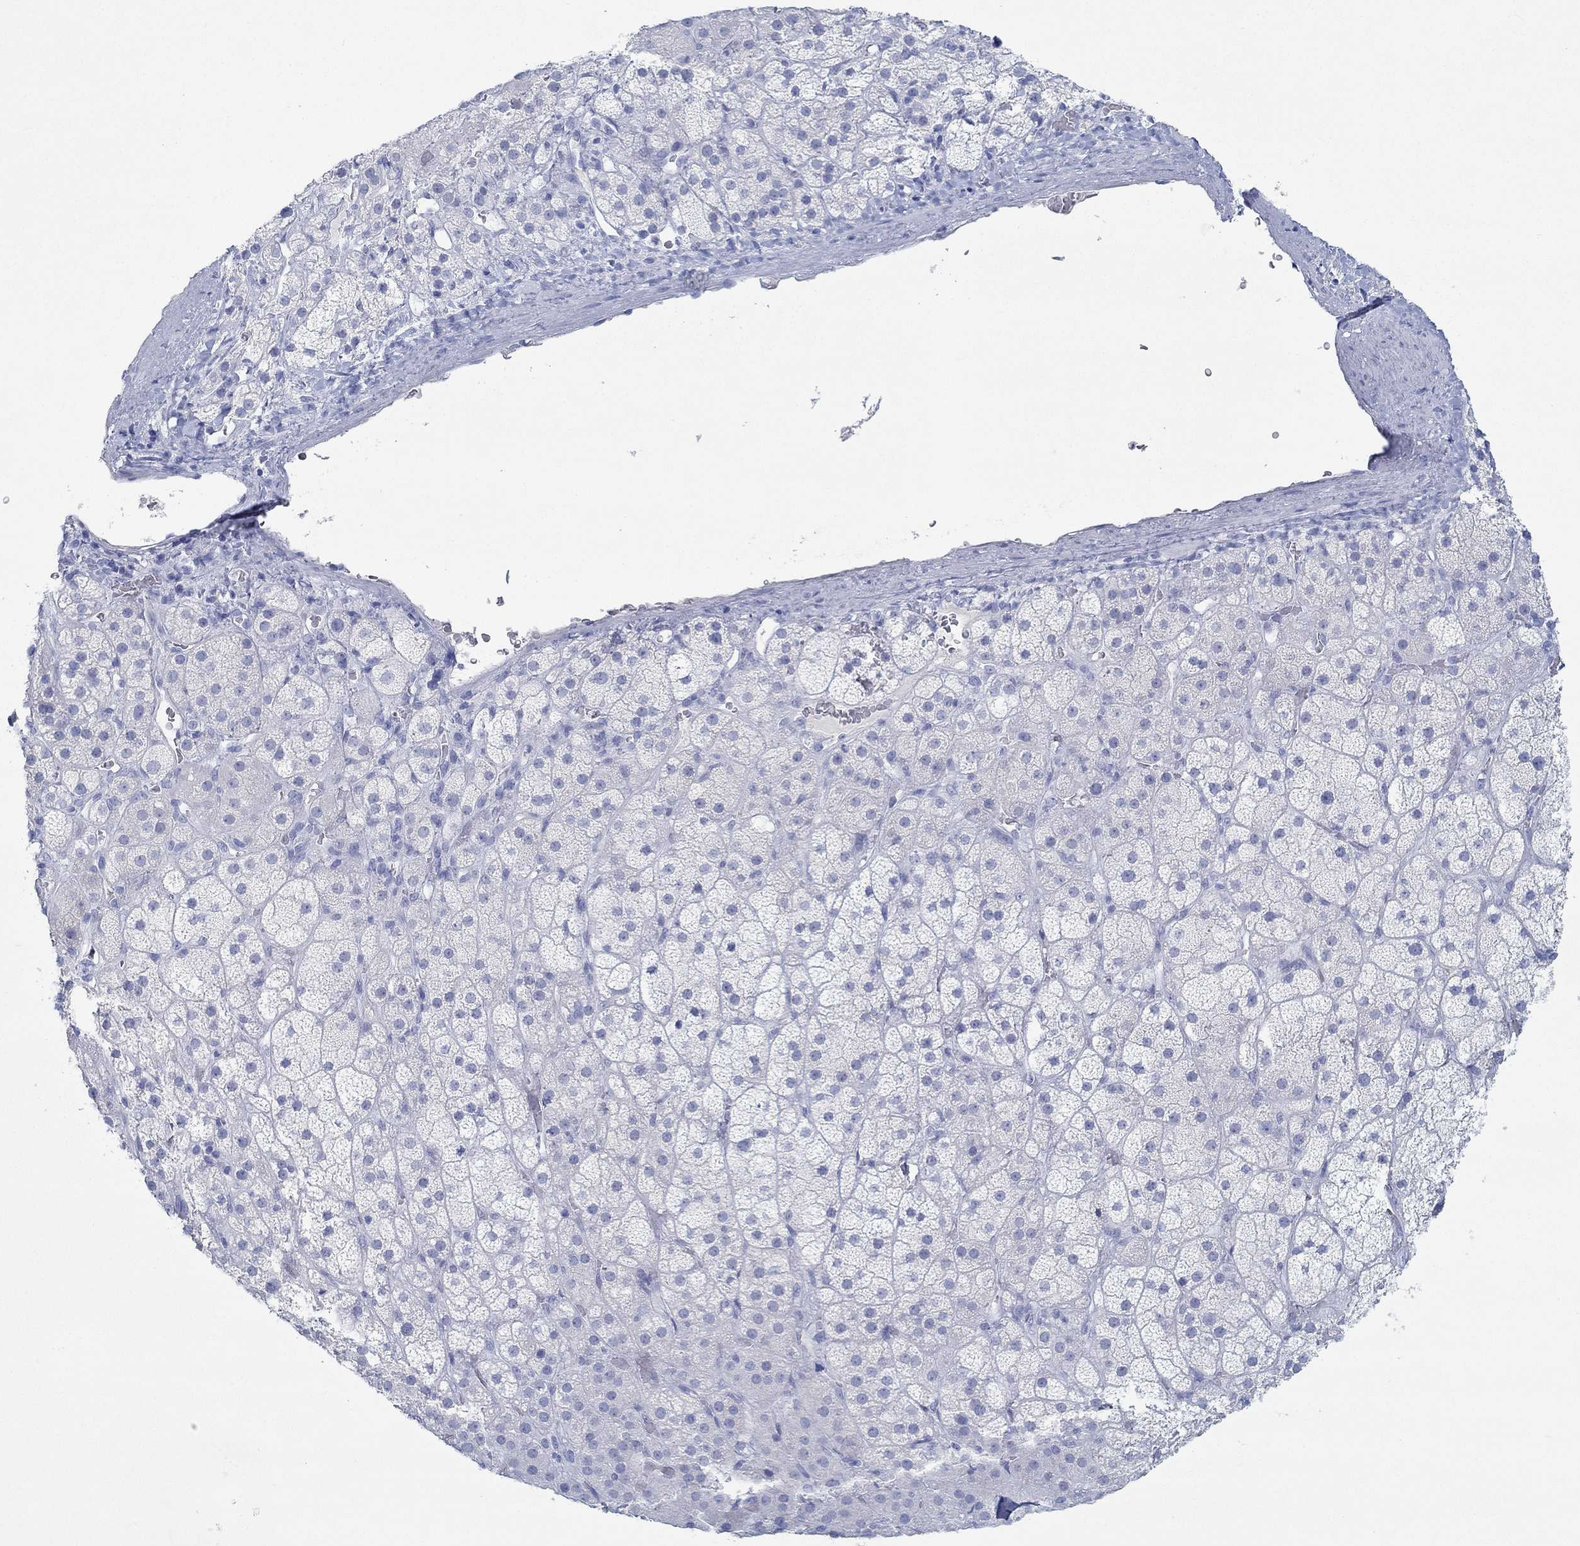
{"staining": {"intensity": "negative", "quantity": "none", "location": "none"}, "tissue": "adrenal gland", "cell_type": "Glandular cells", "image_type": "normal", "snomed": [{"axis": "morphology", "description": "Normal tissue, NOS"}, {"axis": "topography", "description": "Adrenal gland"}], "caption": "DAB (3,3'-diaminobenzidine) immunohistochemical staining of unremarkable human adrenal gland demonstrates no significant expression in glandular cells. The staining is performed using DAB (3,3'-diaminobenzidine) brown chromogen with nuclei counter-stained in using hematoxylin.", "gene": "PAX9", "patient": {"sex": "male", "age": 57}}